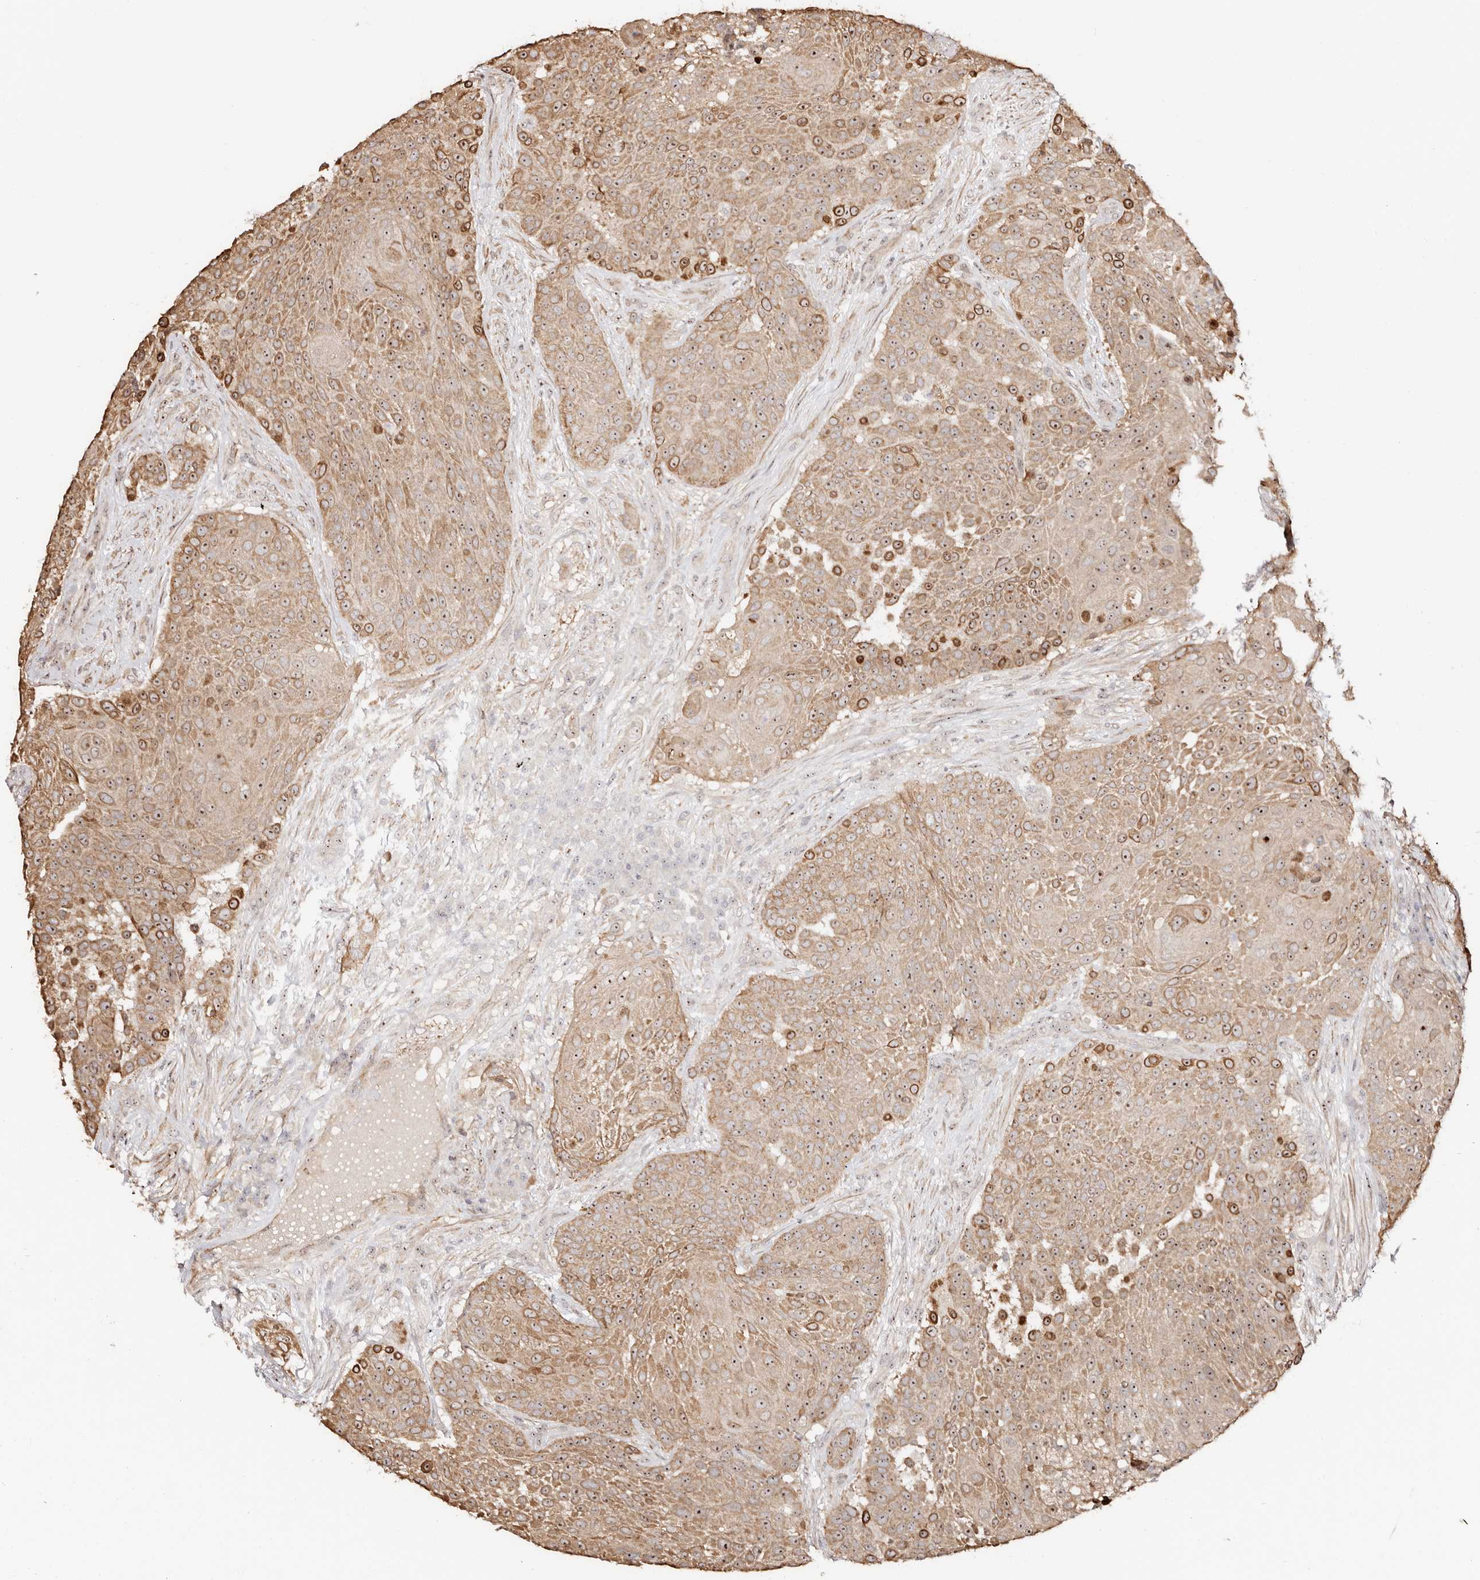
{"staining": {"intensity": "moderate", "quantity": "25%-75%", "location": "cytoplasmic/membranous,nuclear"}, "tissue": "urothelial cancer", "cell_type": "Tumor cells", "image_type": "cancer", "snomed": [{"axis": "morphology", "description": "Urothelial carcinoma, High grade"}, {"axis": "topography", "description": "Urinary bladder"}], "caption": "A medium amount of moderate cytoplasmic/membranous and nuclear expression is identified in approximately 25%-75% of tumor cells in urothelial cancer tissue.", "gene": "ODF2L", "patient": {"sex": "female", "age": 63}}